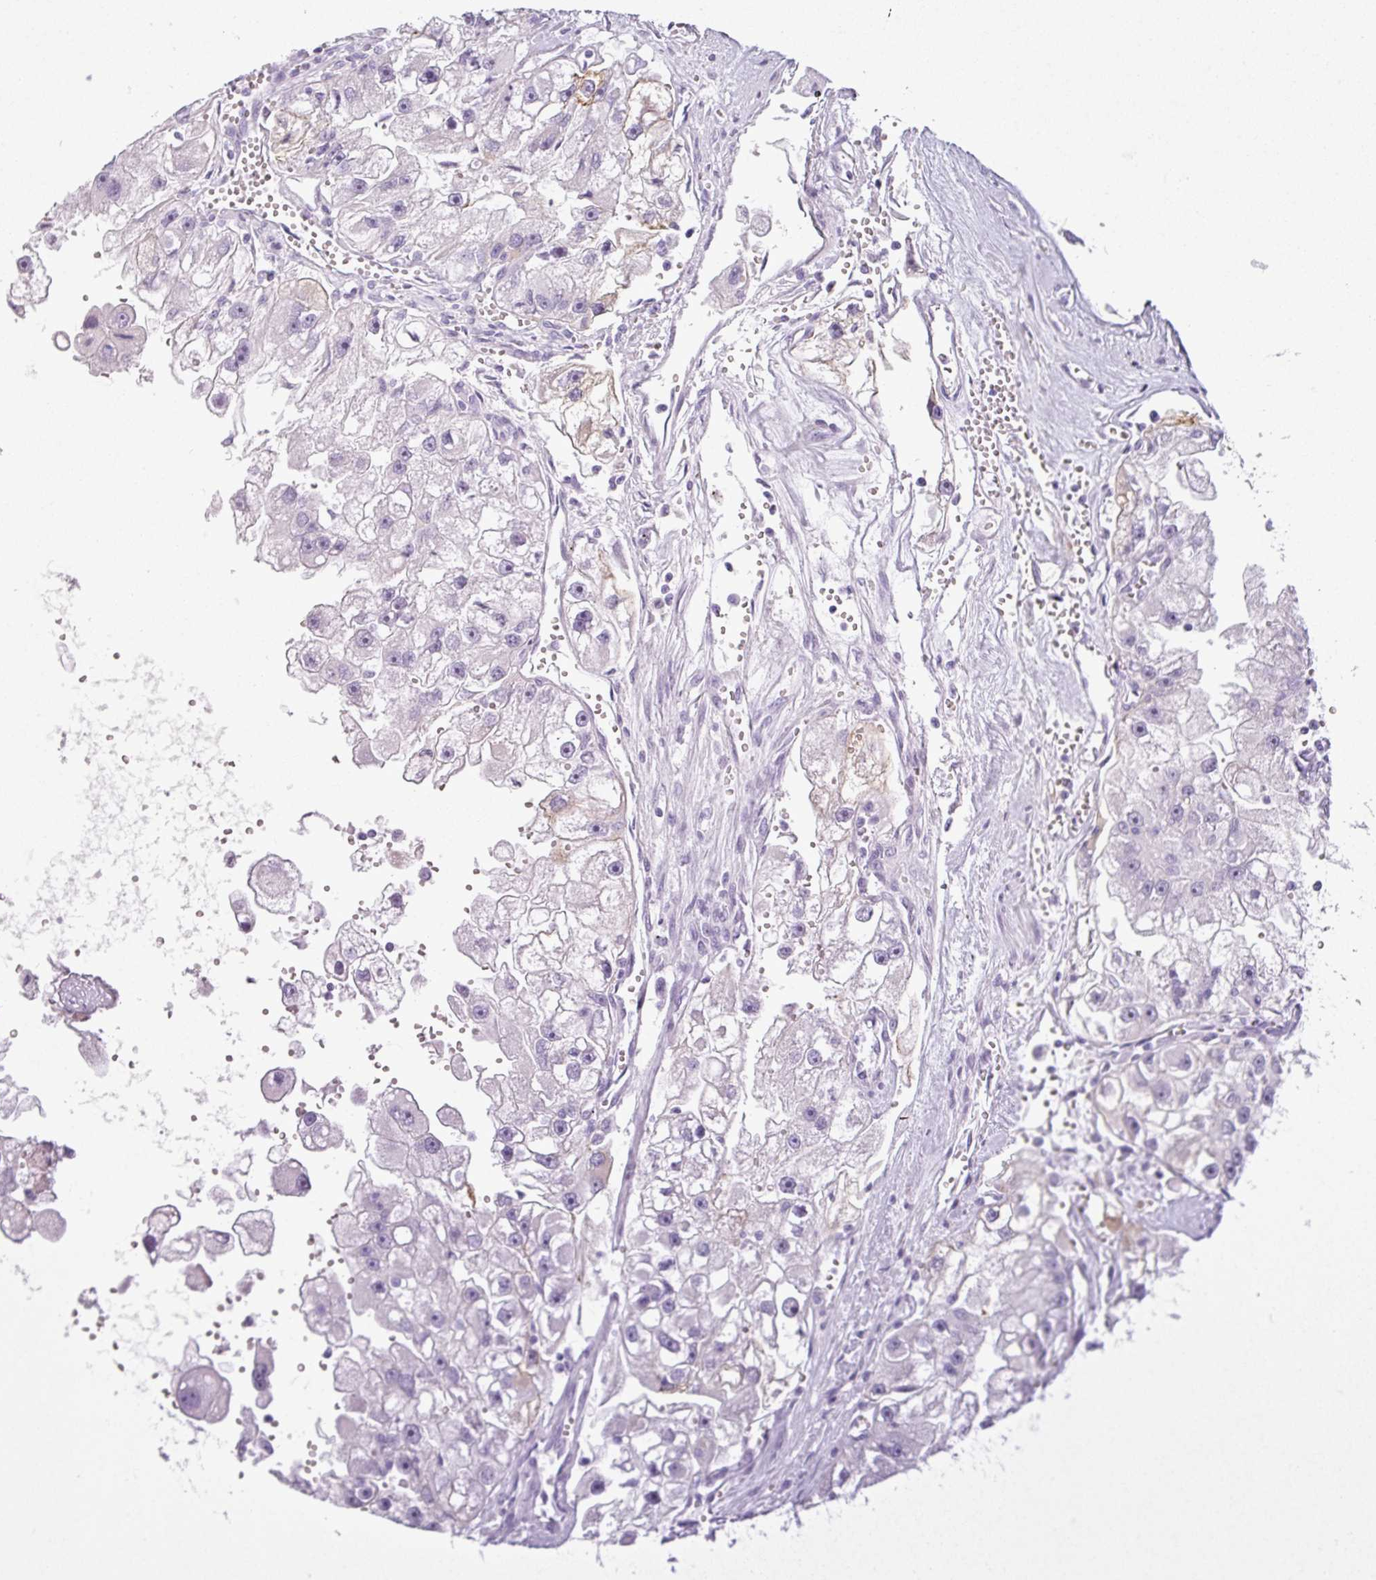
{"staining": {"intensity": "negative", "quantity": "none", "location": "none"}, "tissue": "renal cancer", "cell_type": "Tumor cells", "image_type": "cancer", "snomed": [{"axis": "morphology", "description": "Adenocarcinoma, NOS"}, {"axis": "topography", "description": "Kidney"}], "caption": "An immunohistochemistry (IHC) micrograph of renal adenocarcinoma is shown. There is no staining in tumor cells of renal adenocarcinoma.", "gene": "CDH16", "patient": {"sex": "male", "age": 63}}